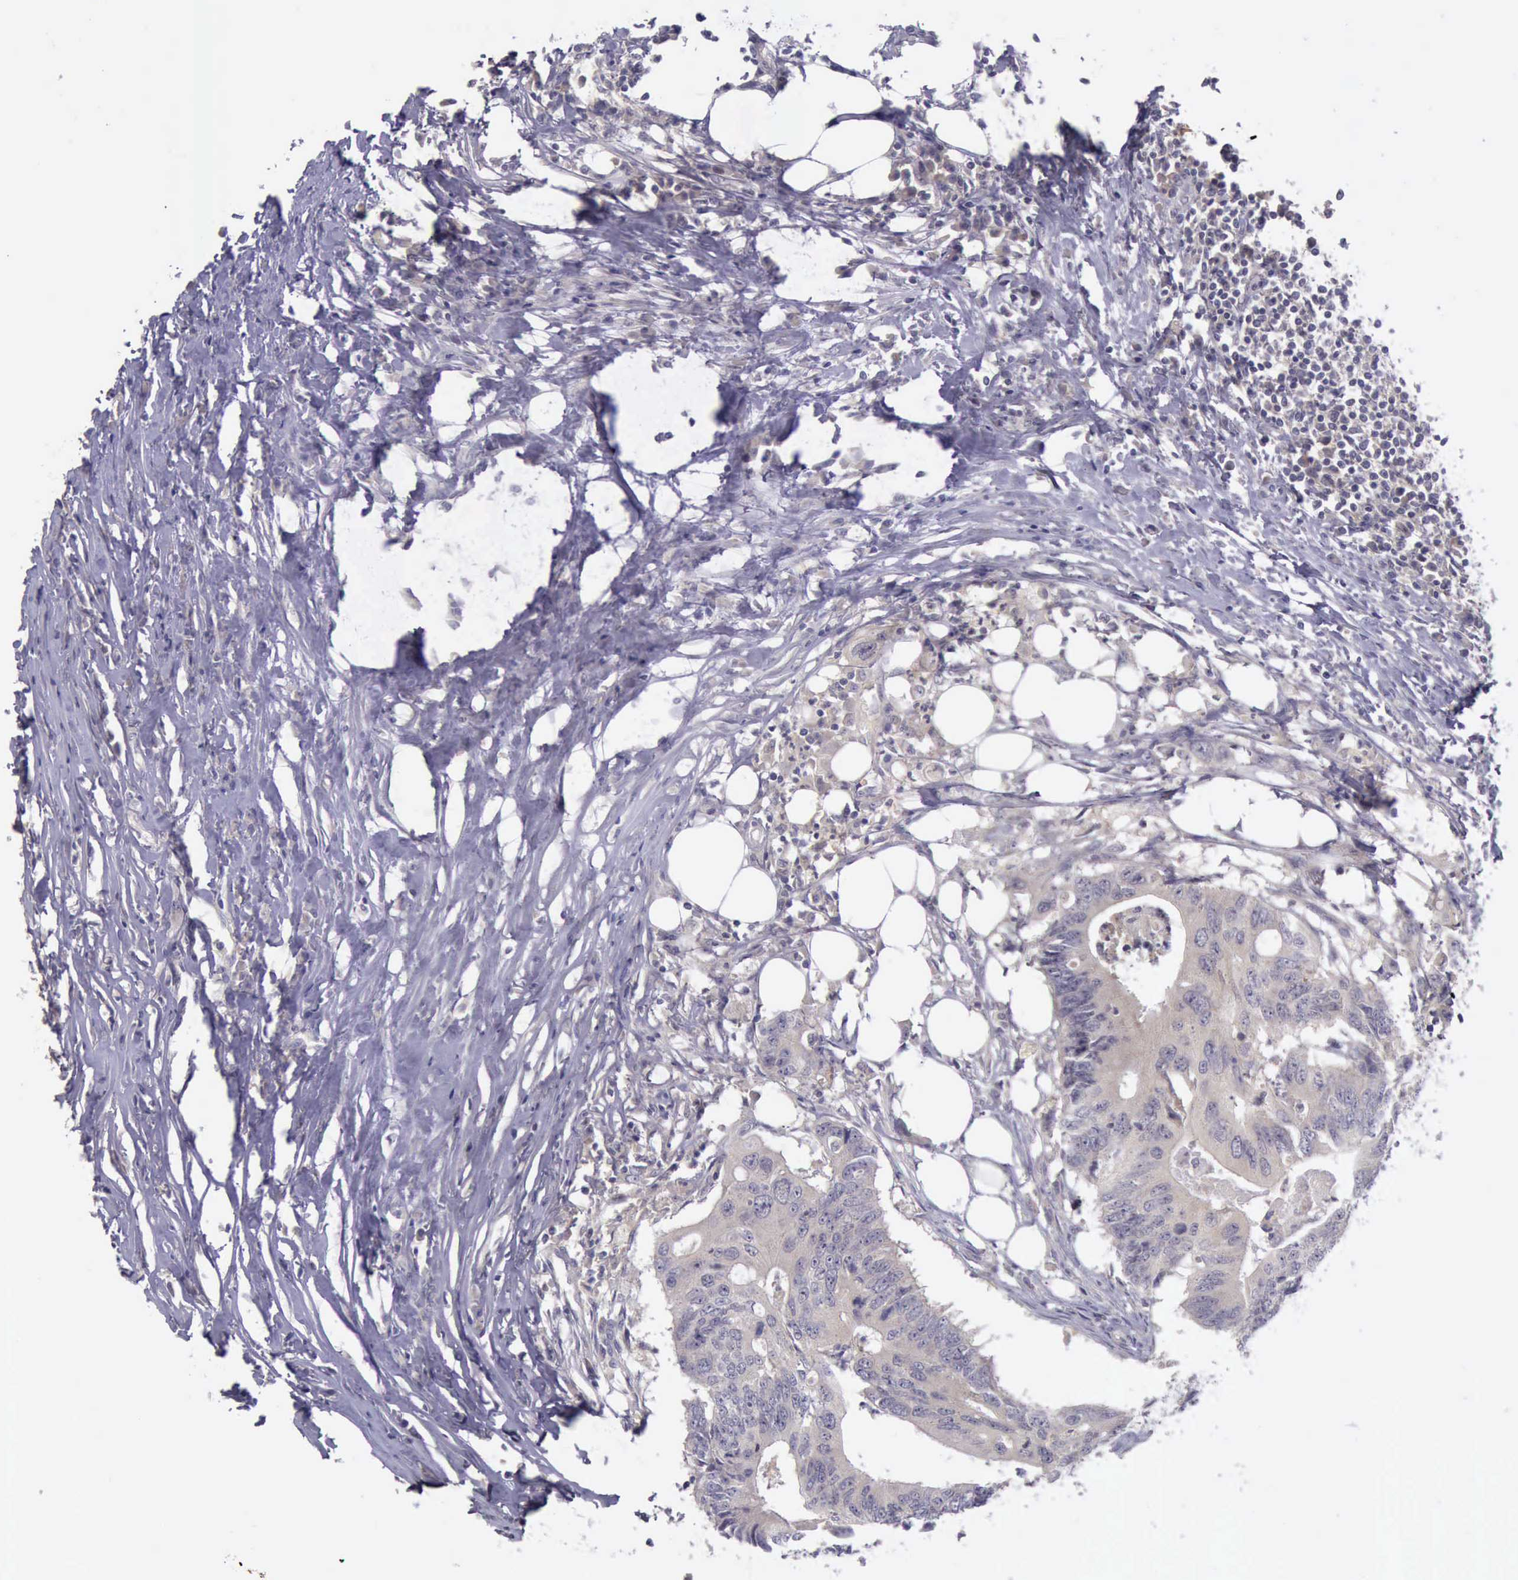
{"staining": {"intensity": "weak", "quantity": ">75%", "location": "cytoplasmic/membranous"}, "tissue": "colorectal cancer", "cell_type": "Tumor cells", "image_type": "cancer", "snomed": [{"axis": "morphology", "description": "Adenocarcinoma, NOS"}, {"axis": "topography", "description": "Colon"}], "caption": "Immunohistochemistry (IHC) histopathology image of human colorectal cancer (adenocarcinoma) stained for a protein (brown), which exhibits low levels of weak cytoplasmic/membranous staining in about >75% of tumor cells.", "gene": "ARNT2", "patient": {"sex": "male", "age": 71}}